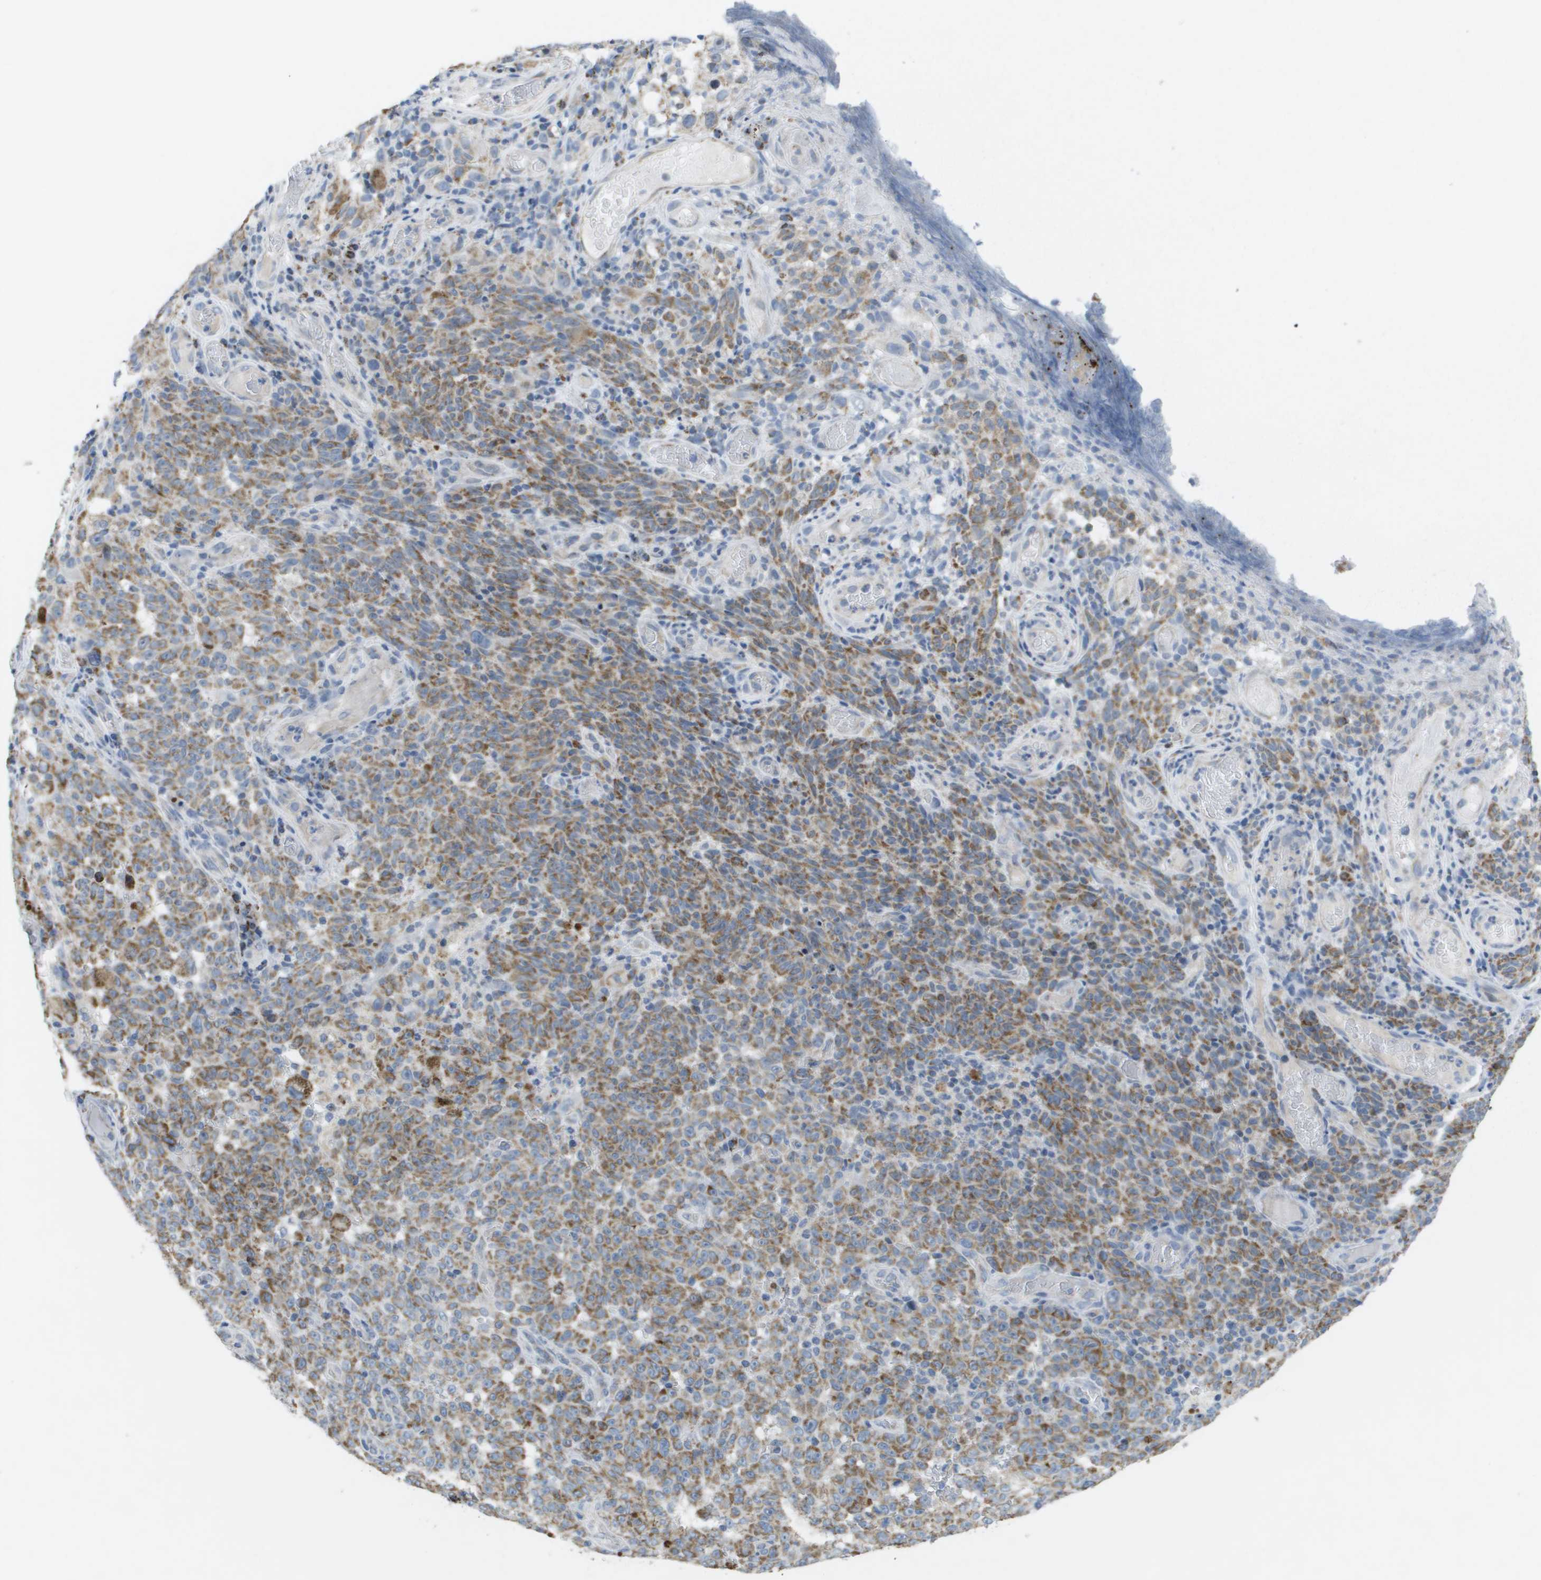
{"staining": {"intensity": "moderate", "quantity": ">75%", "location": "cytoplasmic/membranous"}, "tissue": "melanoma", "cell_type": "Tumor cells", "image_type": "cancer", "snomed": [{"axis": "morphology", "description": "Malignant melanoma, NOS"}, {"axis": "topography", "description": "Skin"}], "caption": "Approximately >75% of tumor cells in melanoma demonstrate moderate cytoplasmic/membranous protein staining as visualized by brown immunohistochemical staining.", "gene": "TMEM223", "patient": {"sex": "female", "age": 82}}